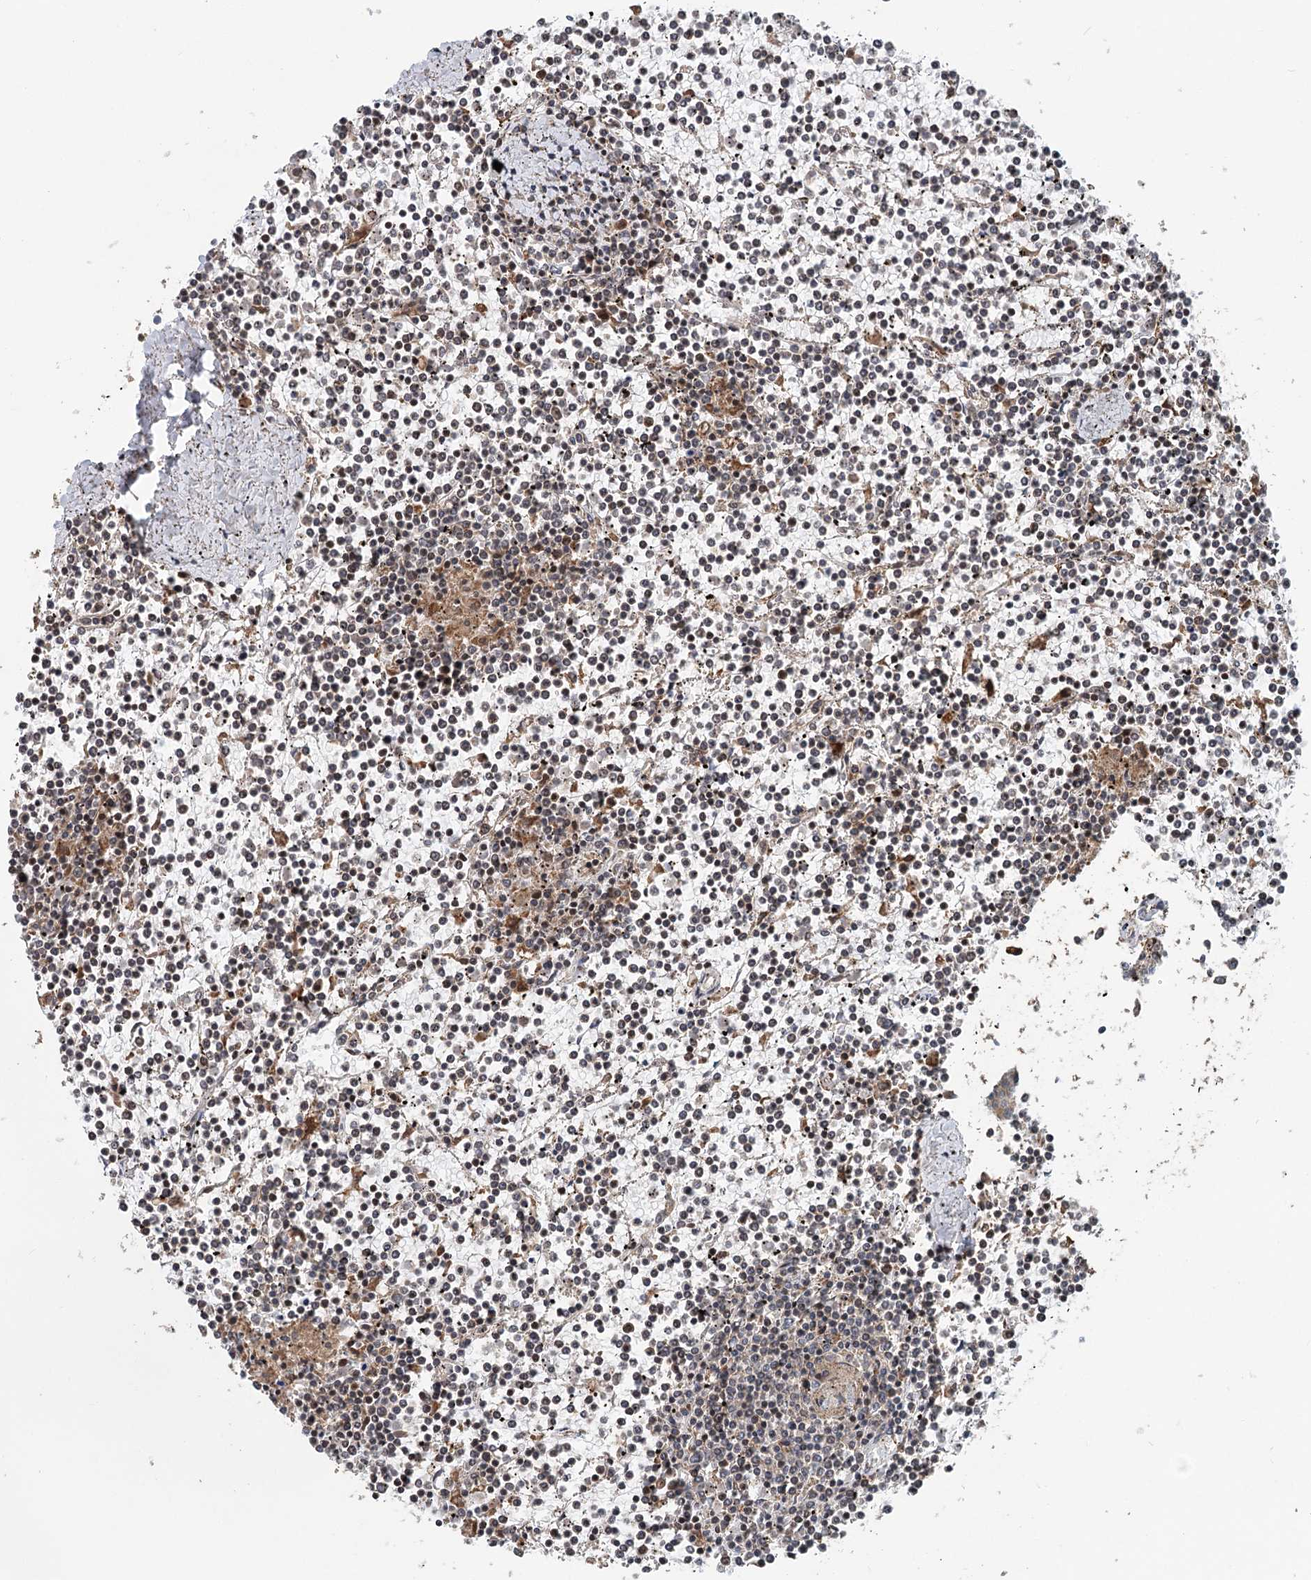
{"staining": {"intensity": "negative", "quantity": "none", "location": "none"}, "tissue": "lymphoma", "cell_type": "Tumor cells", "image_type": "cancer", "snomed": [{"axis": "morphology", "description": "Malignant lymphoma, non-Hodgkin's type, Low grade"}, {"axis": "topography", "description": "Spleen"}], "caption": "This histopathology image is of lymphoma stained with immunohistochemistry (IHC) to label a protein in brown with the nuclei are counter-stained blue. There is no positivity in tumor cells.", "gene": "RNF111", "patient": {"sex": "female", "age": 19}}